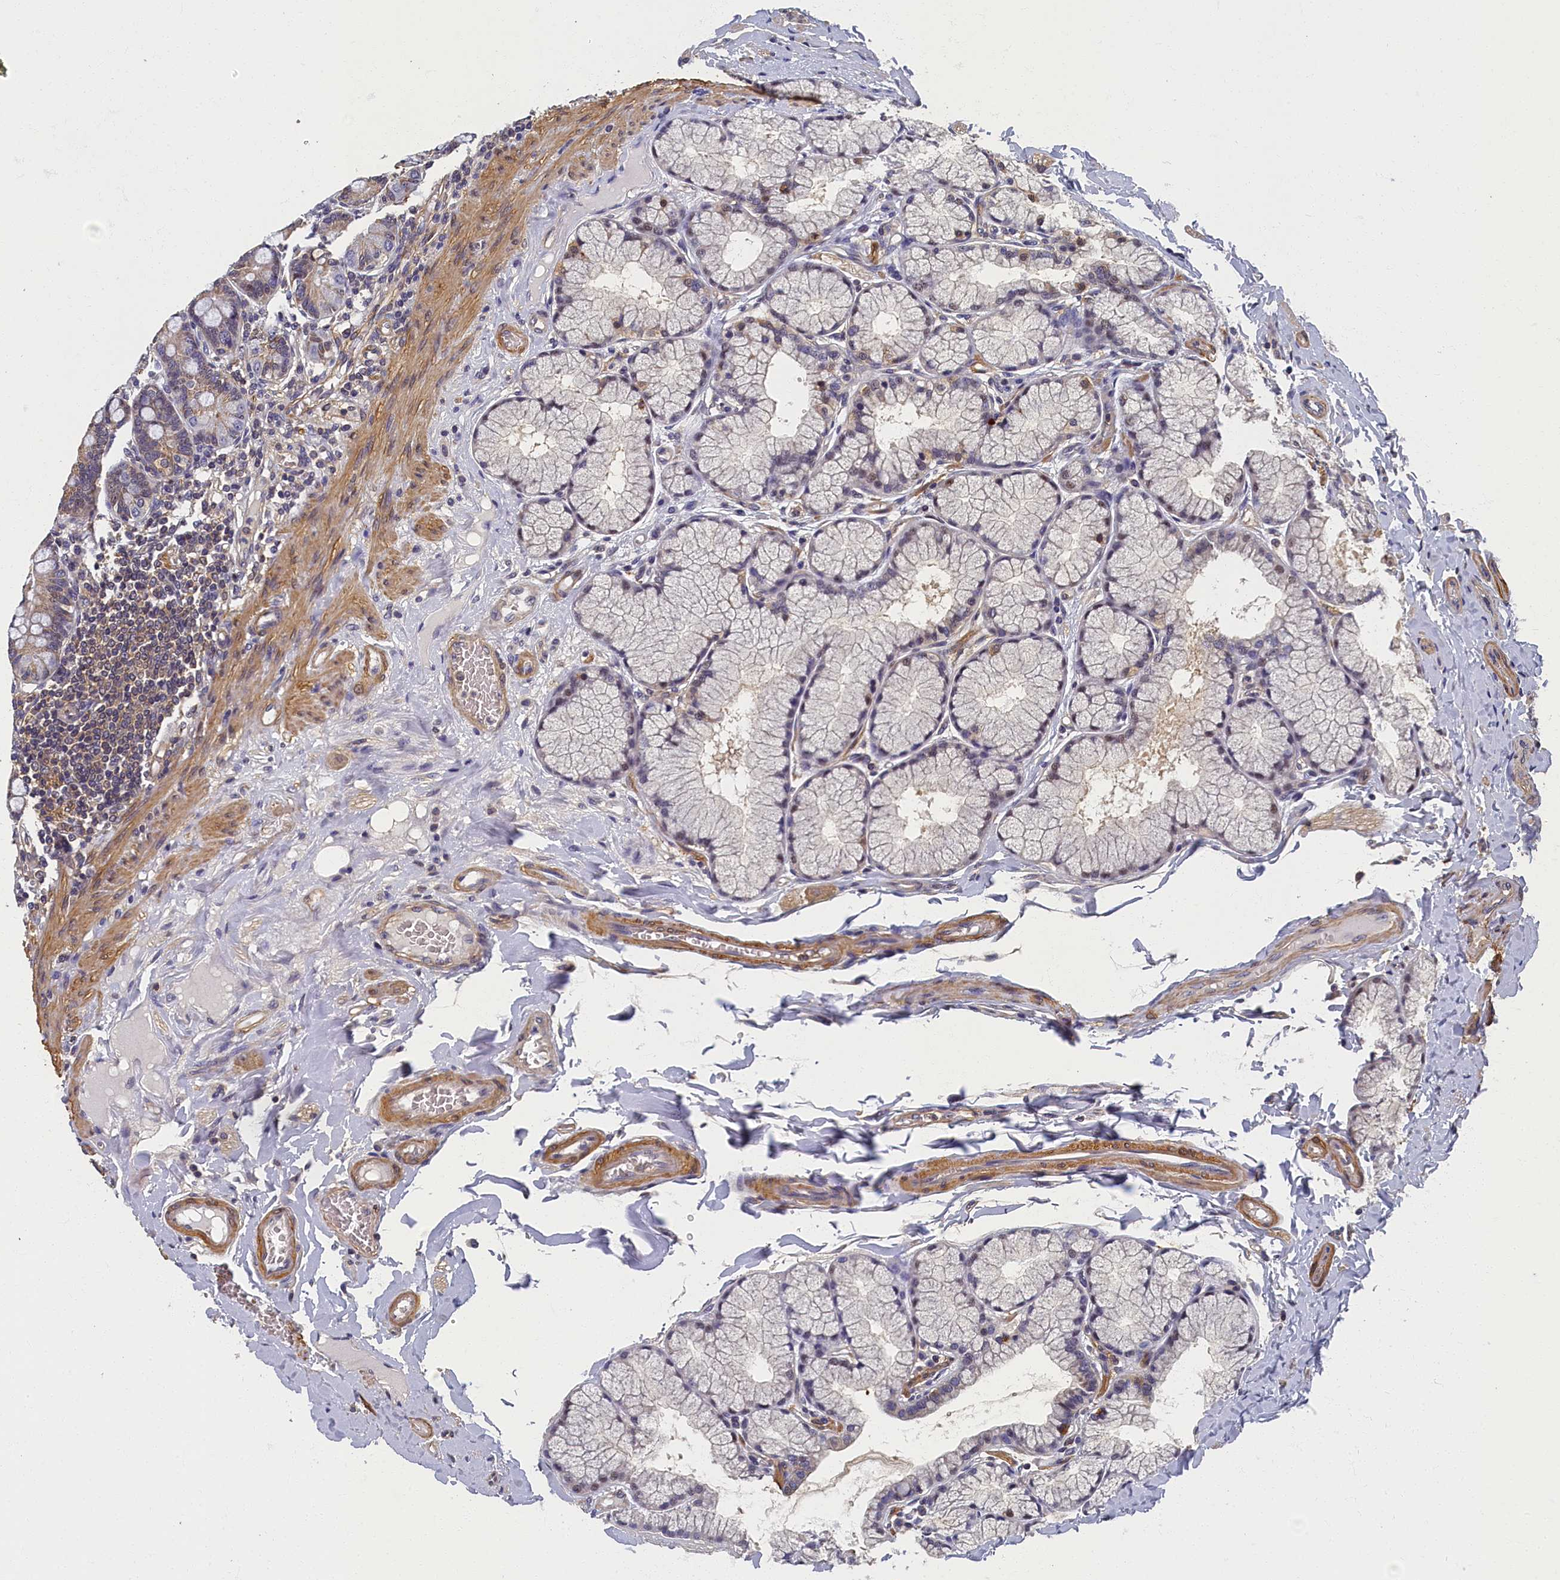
{"staining": {"intensity": "moderate", "quantity": "25%-75%", "location": "cytoplasmic/membranous"}, "tissue": "duodenum", "cell_type": "Glandular cells", "image_type": "normal", "snomed": [{"axis": "morphology", "description": "Normal tissue, NOS"}, {"axis": "topography", "description": "Duodenum"}], "caption": "High-magnification brightfield microscopy of benign duodenum stained with DAB (brown) and counterstained with hematoxylin (blue). glandular cells exhibit moderate cytoplasmic/membranous positivity is appreciated in about25%-75% of cells.", "gene": "TBCB", "patient": {"sex": "male", "age": 50}}